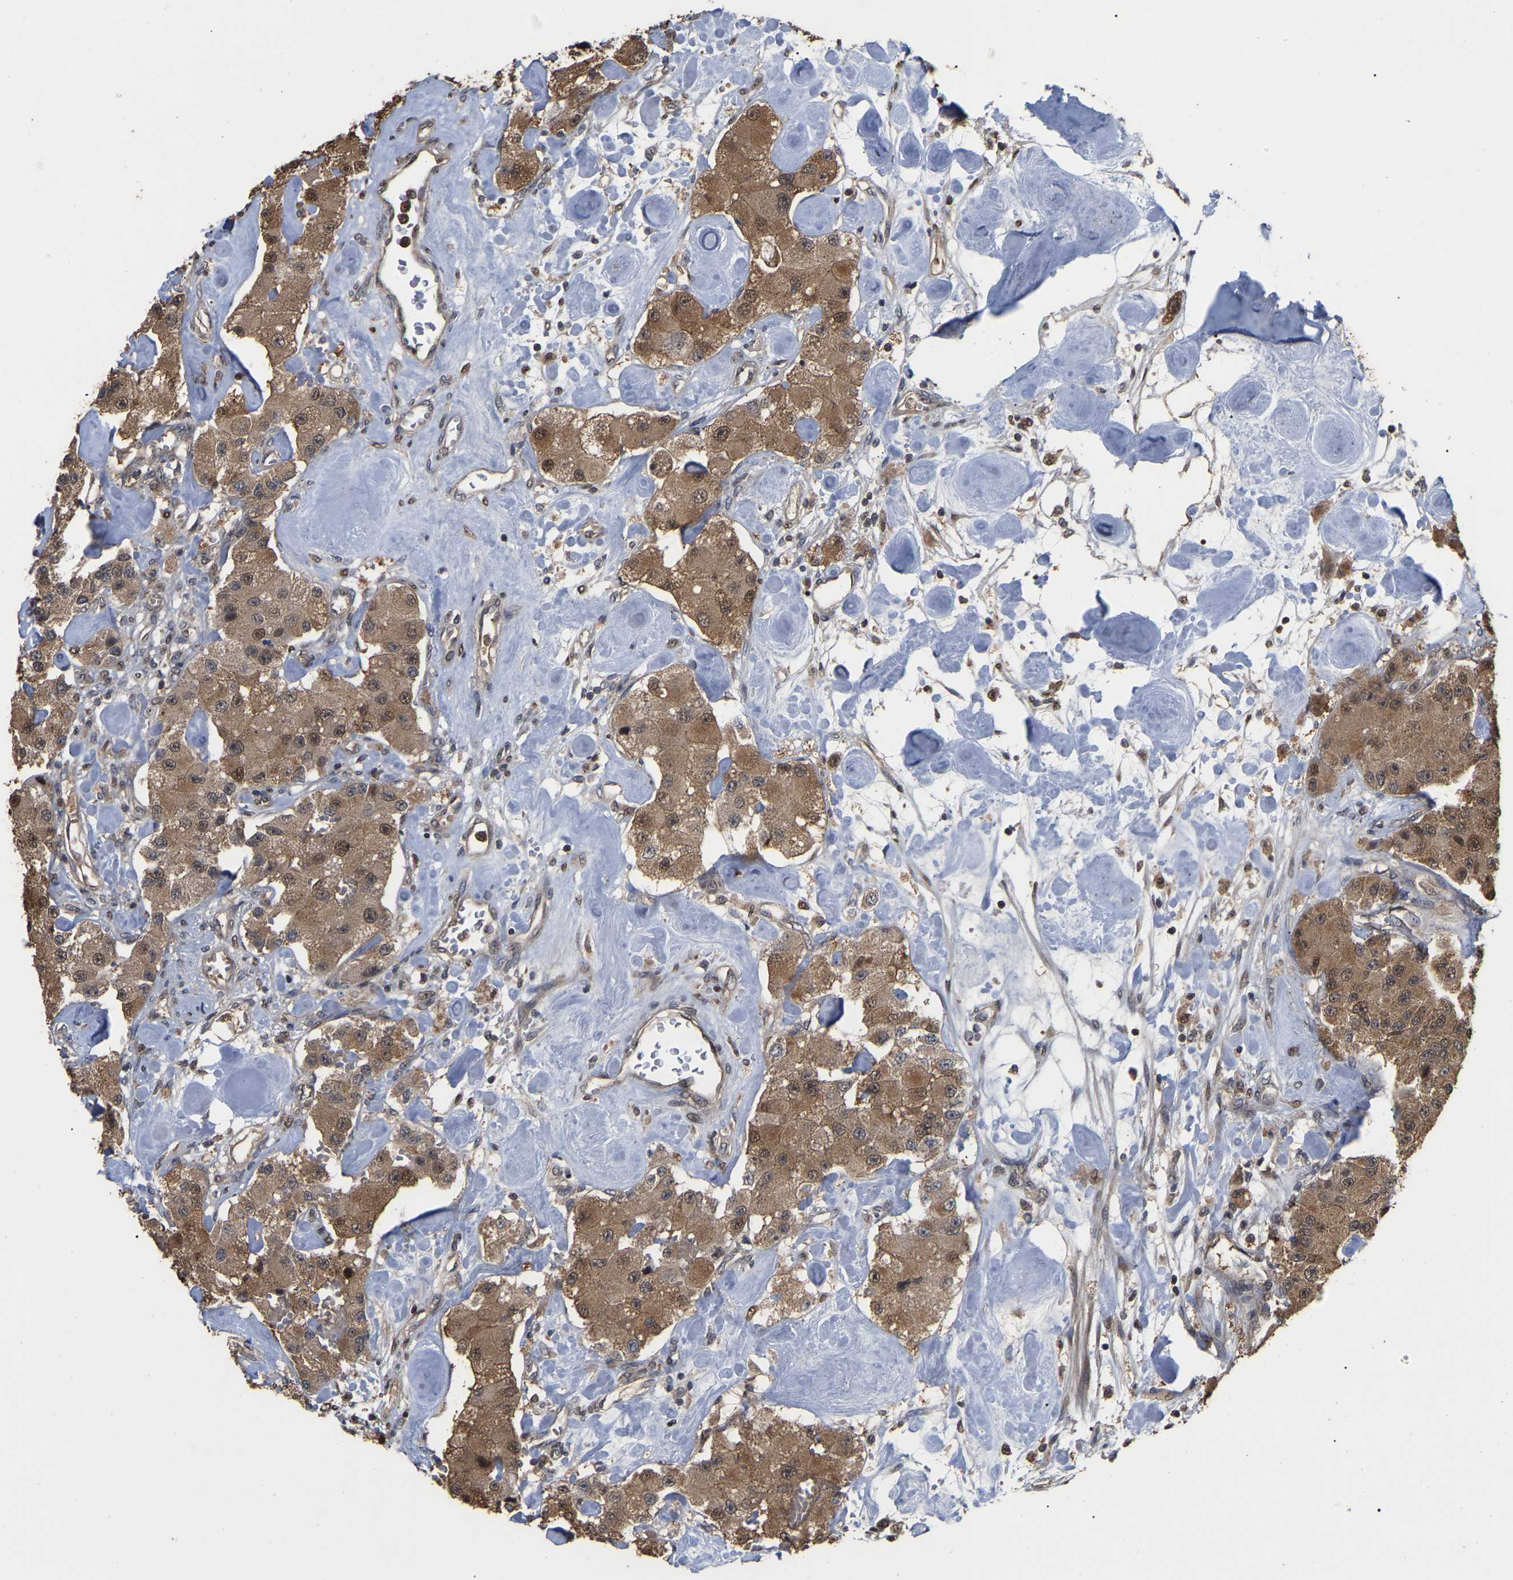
{"staining": {"intensity": "moderate", "quantity": ">75%", "location": "cytoplasmic/membranous"}, "tissue": "carcinoid", "cell_type": "Tumor cells", "image_type": "cancer", "snomed": [{"axis": "morphology", "description": "Carcinoid, malignant, NOS"}, {"axis": "topography", "description": "Pancreas"}], "caption": "A photomicrograph showing moderate cytoplasmic/membranous staining in approximately >75% of tumor cells in carcinoid (malignant), as visualized by brown immunohistochemical staining.", "gene": "FAM219A", "patient": {"sex": "male", "age": 41}}